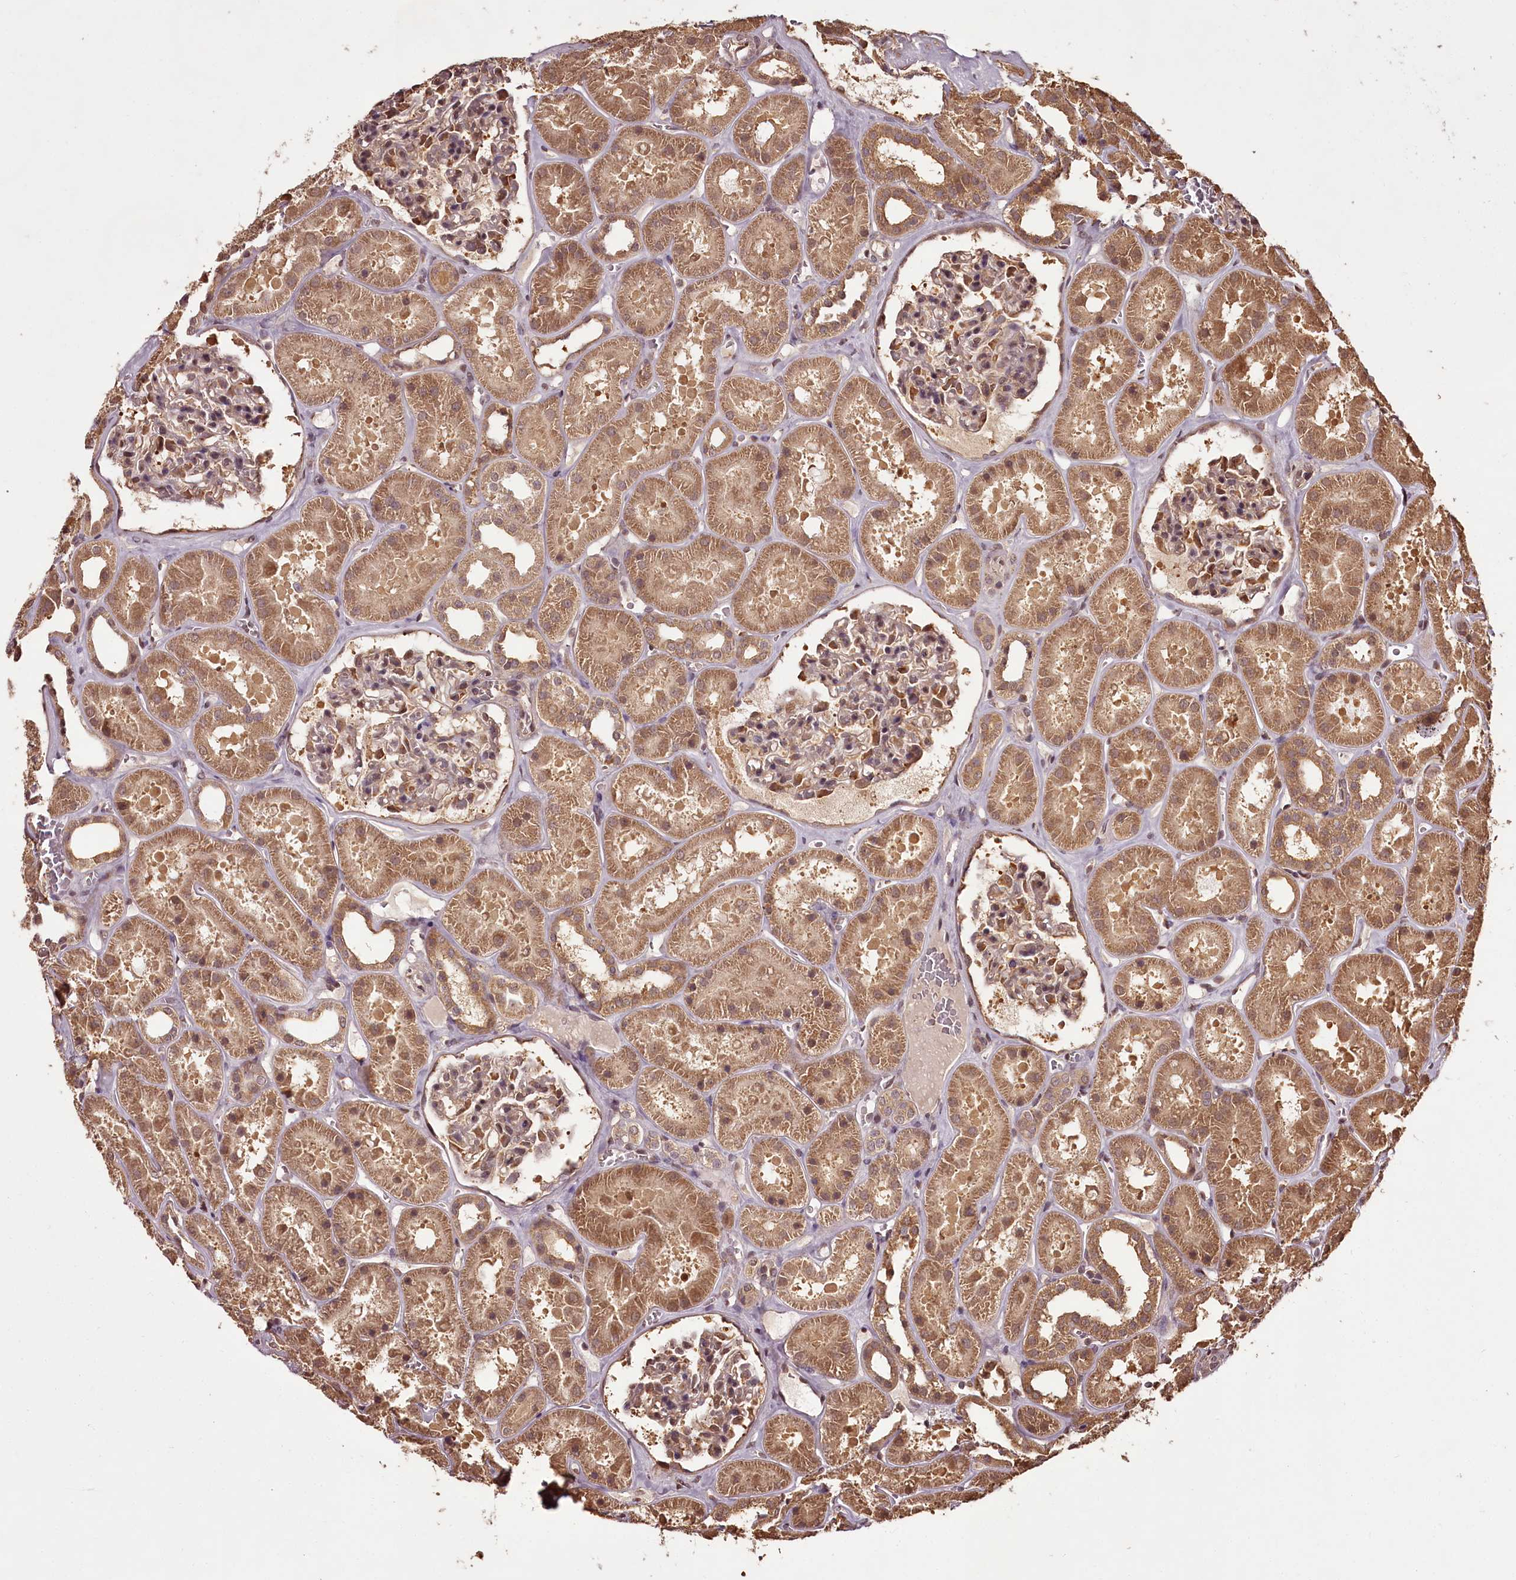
{"staining": {"intensity": "moderate", "quantity": "25%-75%", "location": "cytoplasmic/membranous,nuclear"}, "tissue": "kidney", "cell_type": "Cells in glomeruli", "image_type": "normal", "snomed": [{"axis": "morphology", "description": "Normal tissue, NOS"}, {"axis": "topography", "description": "Kidney"}], "caption": "Cells in glomeruli exhibit moderate cytoplasmic/membranous,nuclear staining in about 25%-75% of cells in benign kidney. The staining is performed using DAB brown chromogen to label protein expression. The nuclei are counter-stained blue using hematoxylin.", "gene": "NPRL2", "patient": {"sex": "female", "age": 41}}